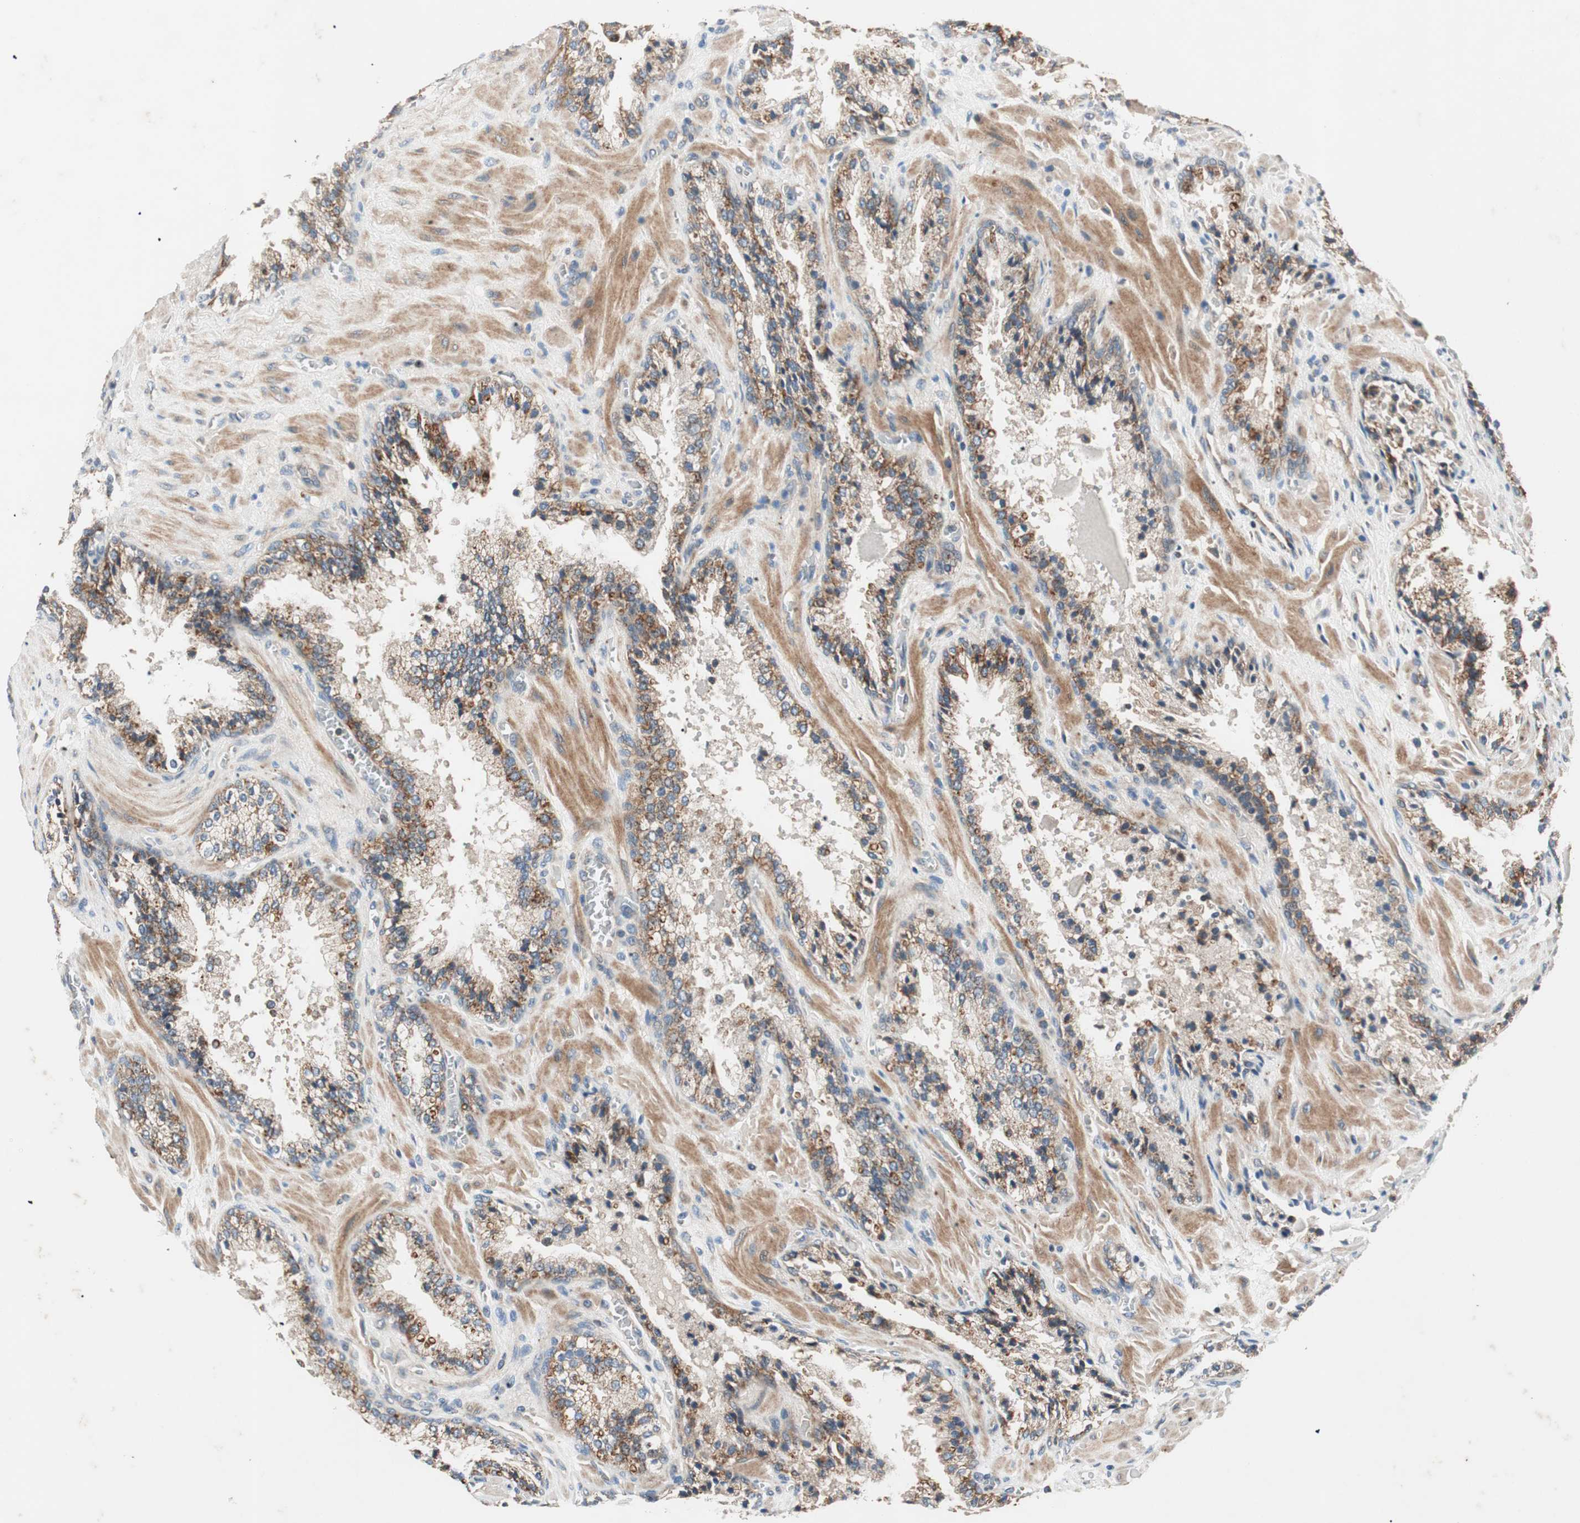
{"staining": {"intensity": "moderate", "quantity": ">75%", "location": "cytoplasmic/membranous"}, "tissue": "prostate cancer", "cell_type": "Tumor cells", "image_type": "cancer", "snomed": [{"axis": "morphology", "description": "Adenocarcinoma, High grade"}, {"axis": "topography", "description": "Prostate"}], "caption": "Protein expression analysis of human prostate cancer reveals moderate cytoplasmic/membranous staining in approximately >75% of tumor cells.", "gene": "HPN", "patient": {"sex": "male", "age": 58}}